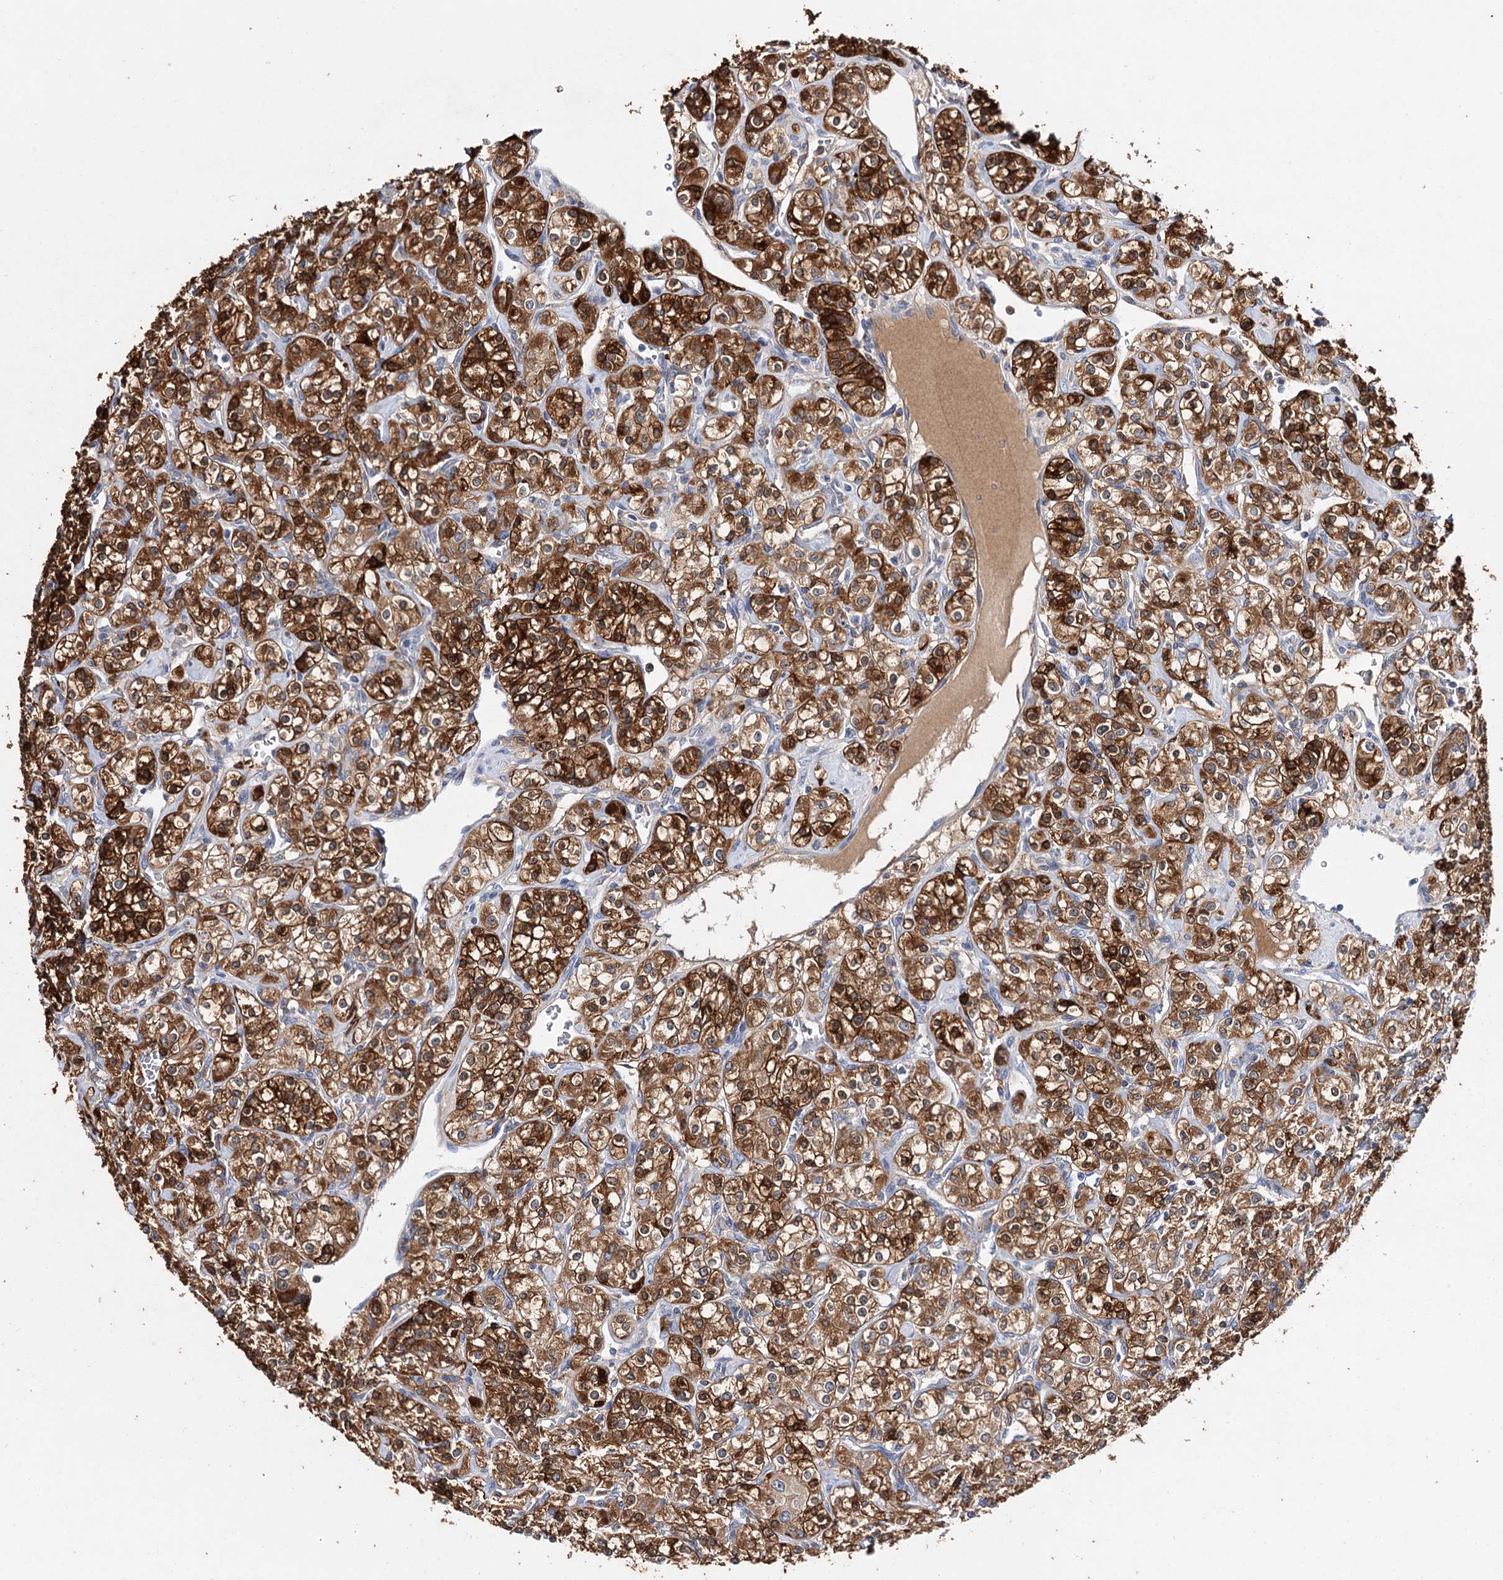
{"staining": {"intensity": "strong", "quantity": ">75%", "location": "cytoplasmic/membranous"}, "tissue": "renal cancer", "cell_type": "Tumor cells", "image_type": "cancer", "snomed": [{"axis": "morphology", "description": "Adenocarcinoma, NOS"}, {"axis": "topography", "description": "Kidney"}], "caption": "Brown immunohistochemical staining in human renal cancer displays strong cytoplasmic/membranous staining in about >75% of tumor cells.", "gene": "CFAP46", "patient": {"sex": "male", "age": 77}}